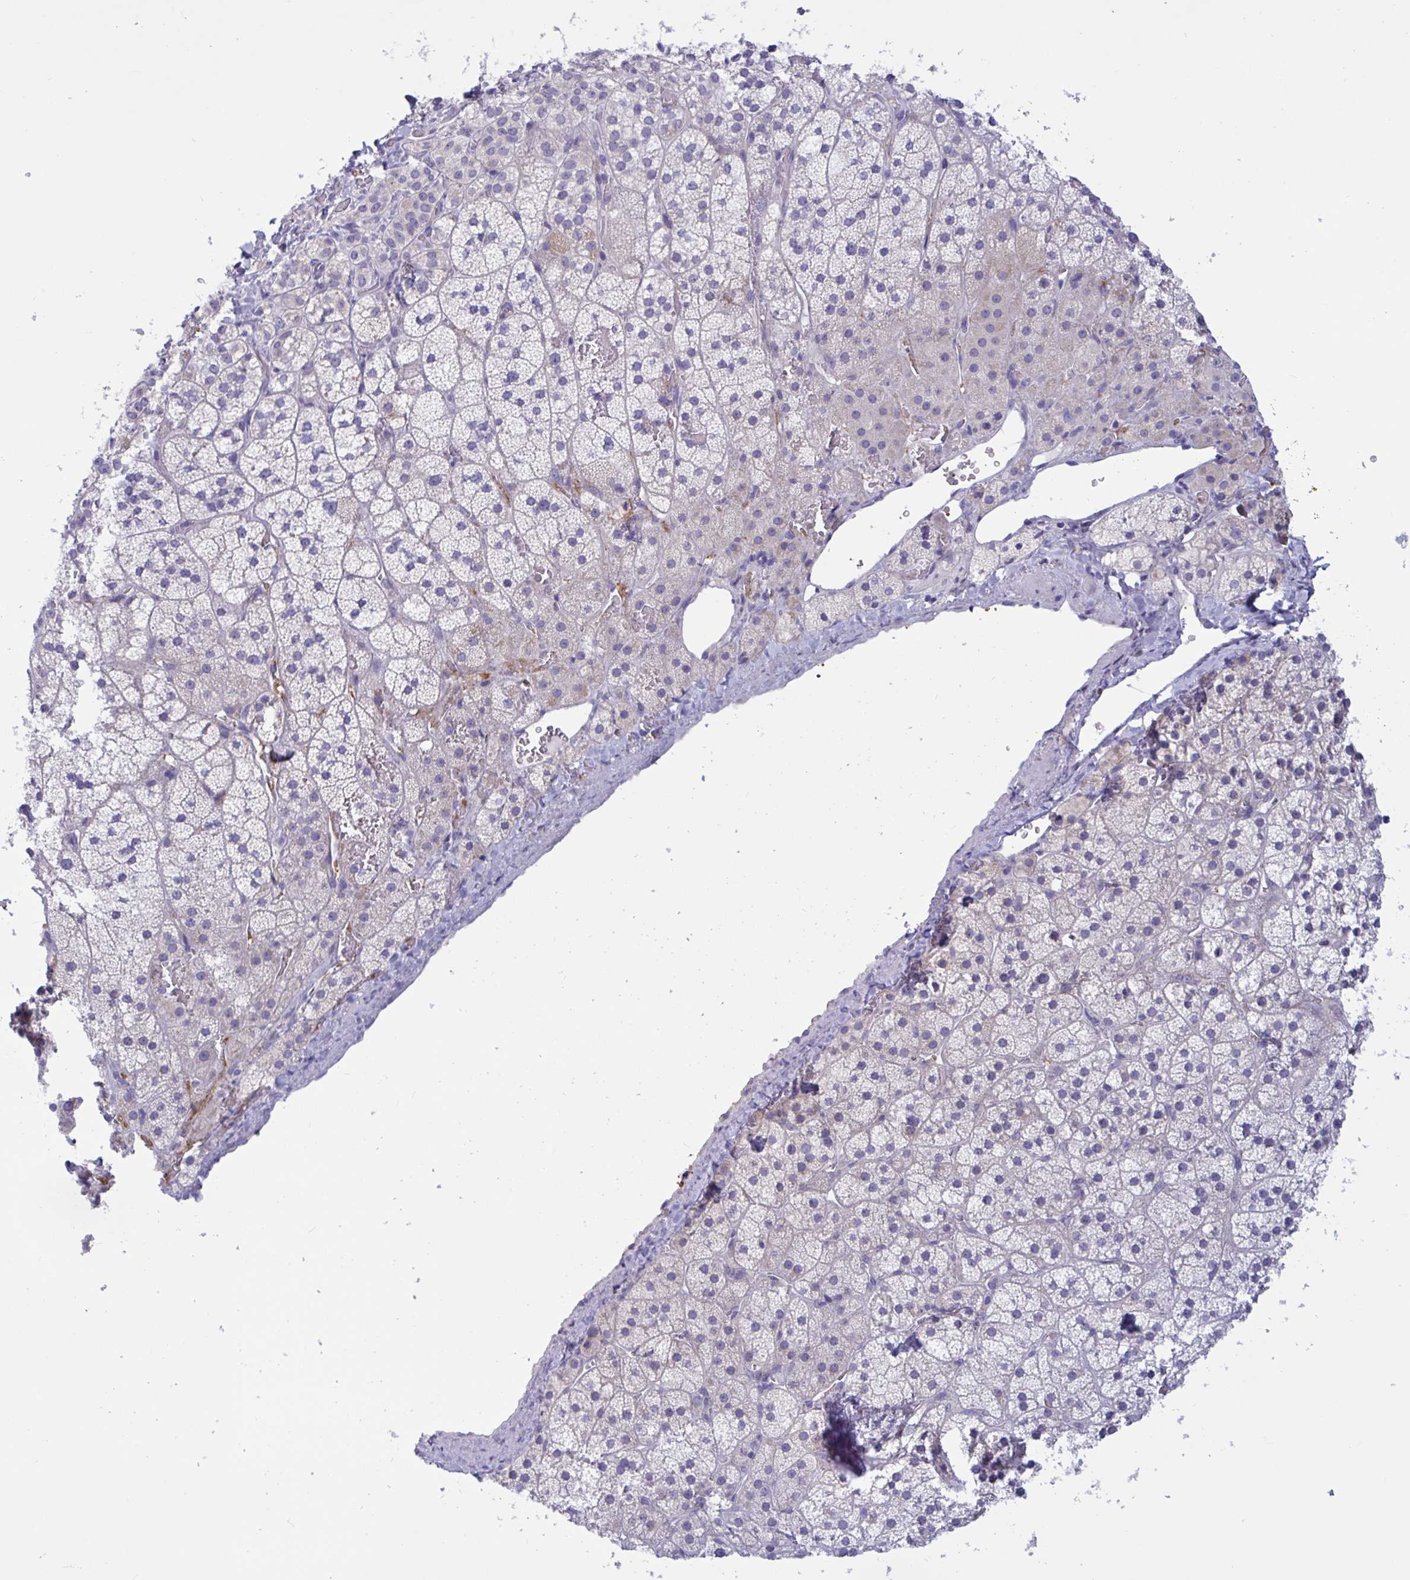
{"staining": {"intensity": "weak", "quantity": "<25%", "location": "cytoplasmic/membranous"}, "tissue": "adrenal gland", "cell_type": "Glandular cells", "image_type": "normal", "snomed": [{"axis": "morphology", "description": "Normal tissue, NOS"}, {"axis": "topography", "description": "Adrenal gland"}], "caption": "A micrograph of human adrenal gland is negative for staining in glandular cells. (DAB IHC, high magnification).", "gene": "OXLD1", "patient": {"sex": "male", "age": 57}}